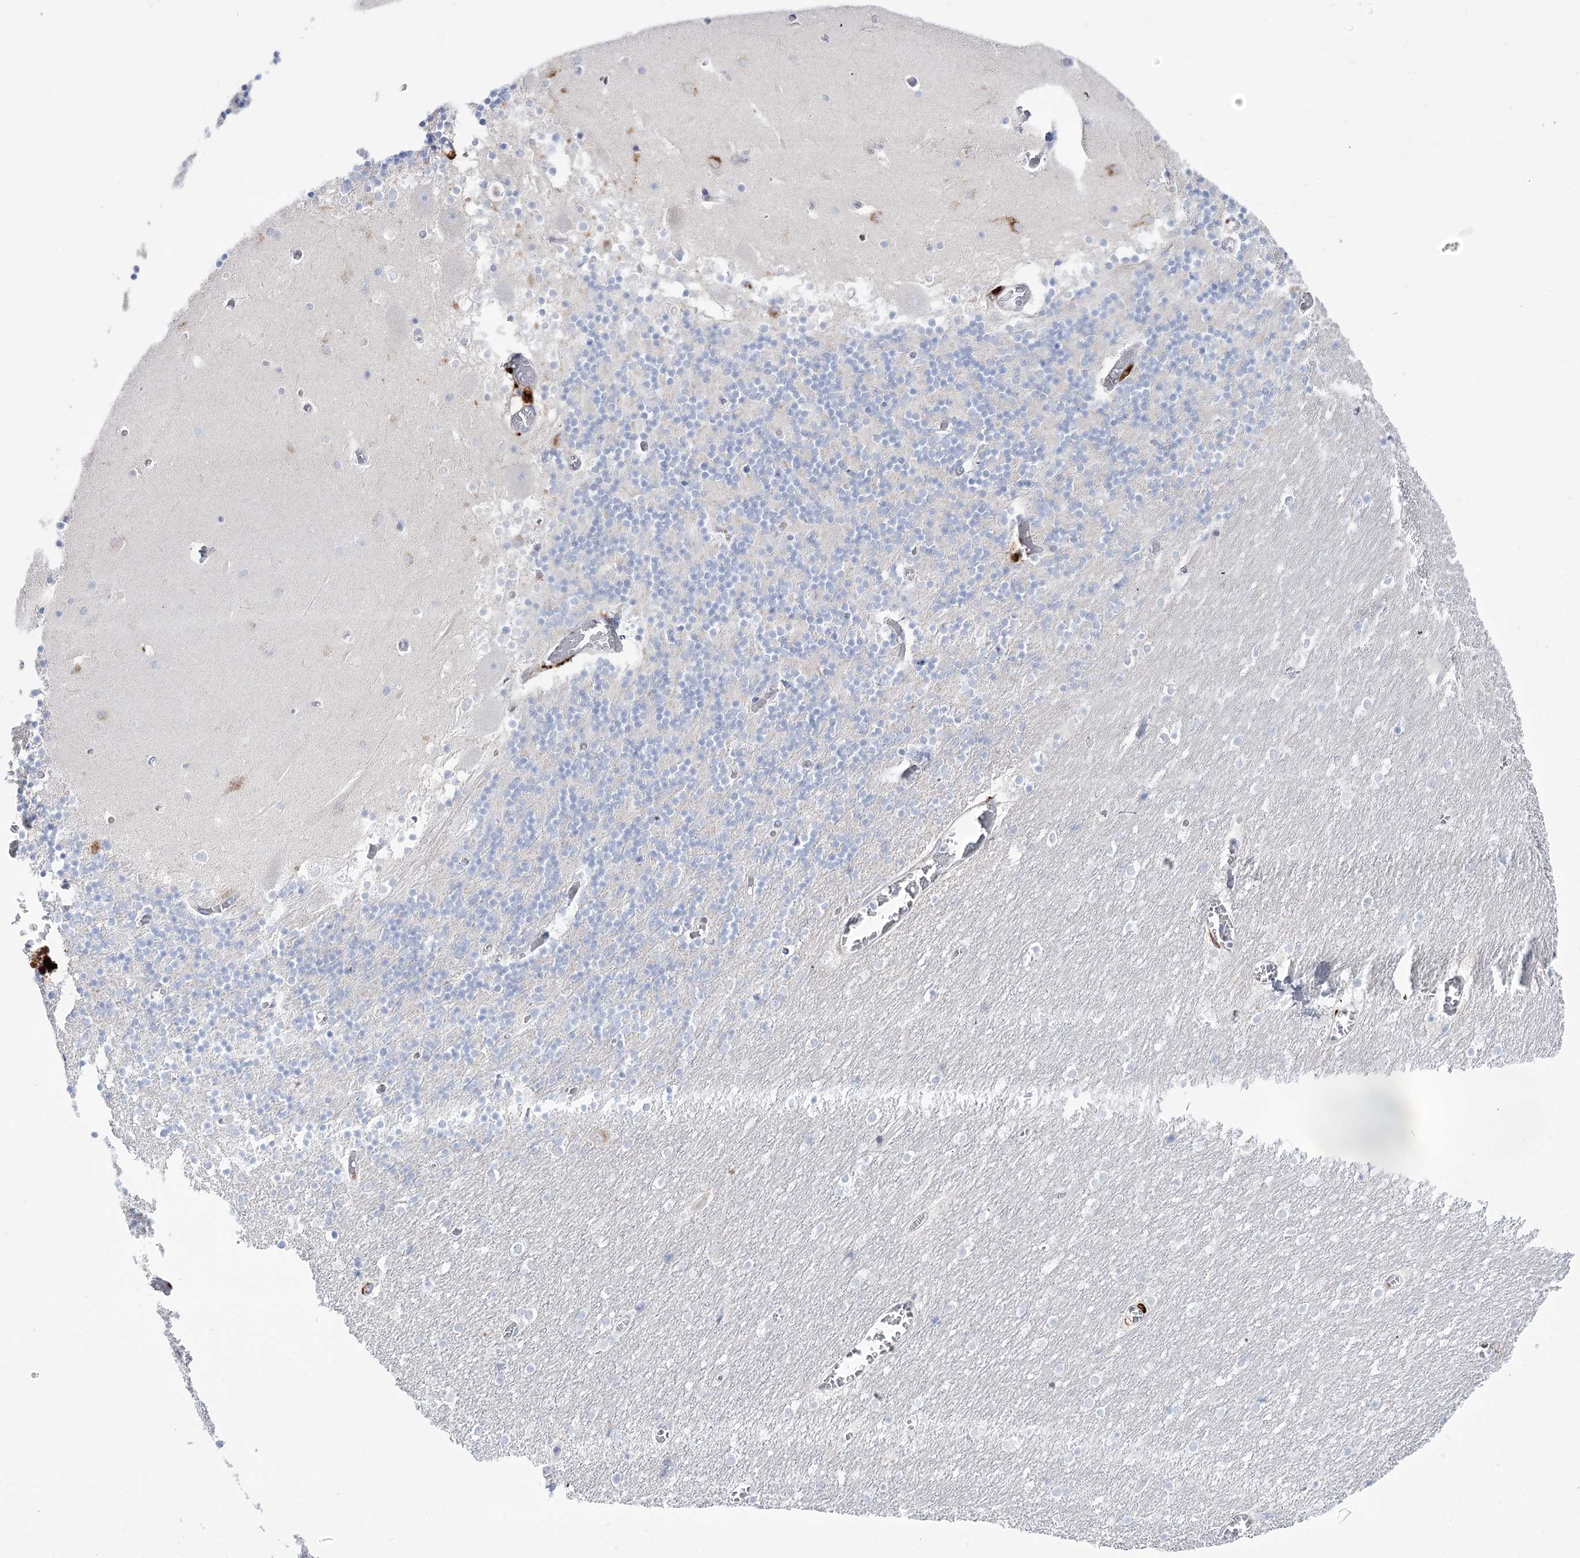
{"staining": {"intensity": "negative", "quantity": "none", "location": "none"}, "tissue": "cerebellum", "cell_type": "Cells in granular layer", "image_type": "normal", "snomed": [{"axis": "morphology", "description": "Normal tissue, NOS"}, {"axis": "topography", "description": "Cerebellum"}], "caption": "There is no significant staining in cells in granular layer of cerebellum.", "gene": "SIAE", "patient": {"sex": "female", "age": 28}}